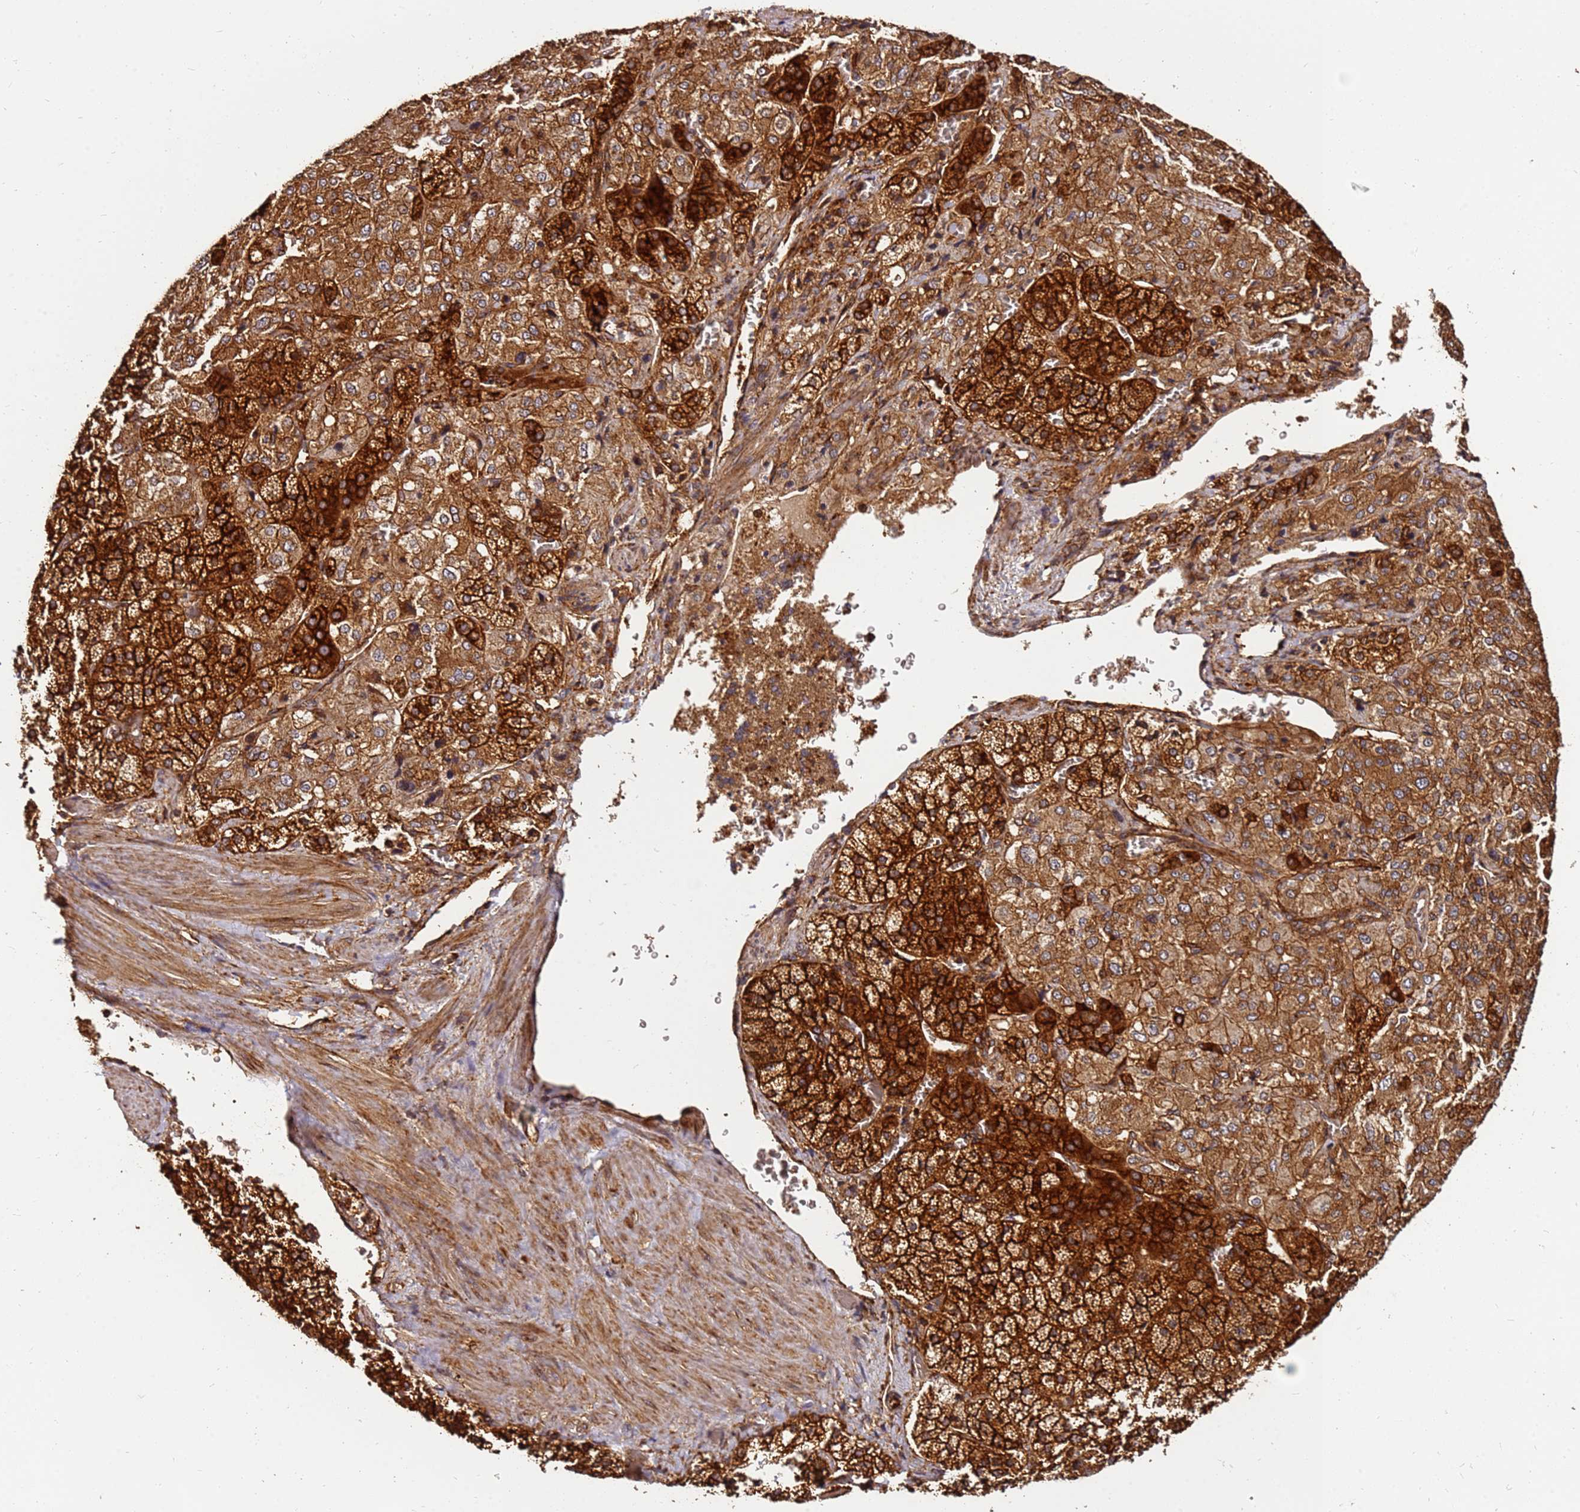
{"staining": {"intensity": "strong", "quantity": ">75%", "location": "cytoplasmic/membranous"}, "tissue": "adrenal gland", "cell_type": "Glandular cells", "image_type": "normal", "snomed": [{"axis": "morphology", "description": "Normal tissue, NOS"}, {"axis": "topography", "description": "Adrenal gland"}], "caption": "Unremarkable adrenal gland was stained to show a protein in brown. There is high levels of strong cytoplasmic/membranous expression in about >75% of glandular cells. (DAB IHC, brown staining for protein, blue staining for nuclei).", "gene": "DVL3", "patient": {"sex": "female", "age": 44}}